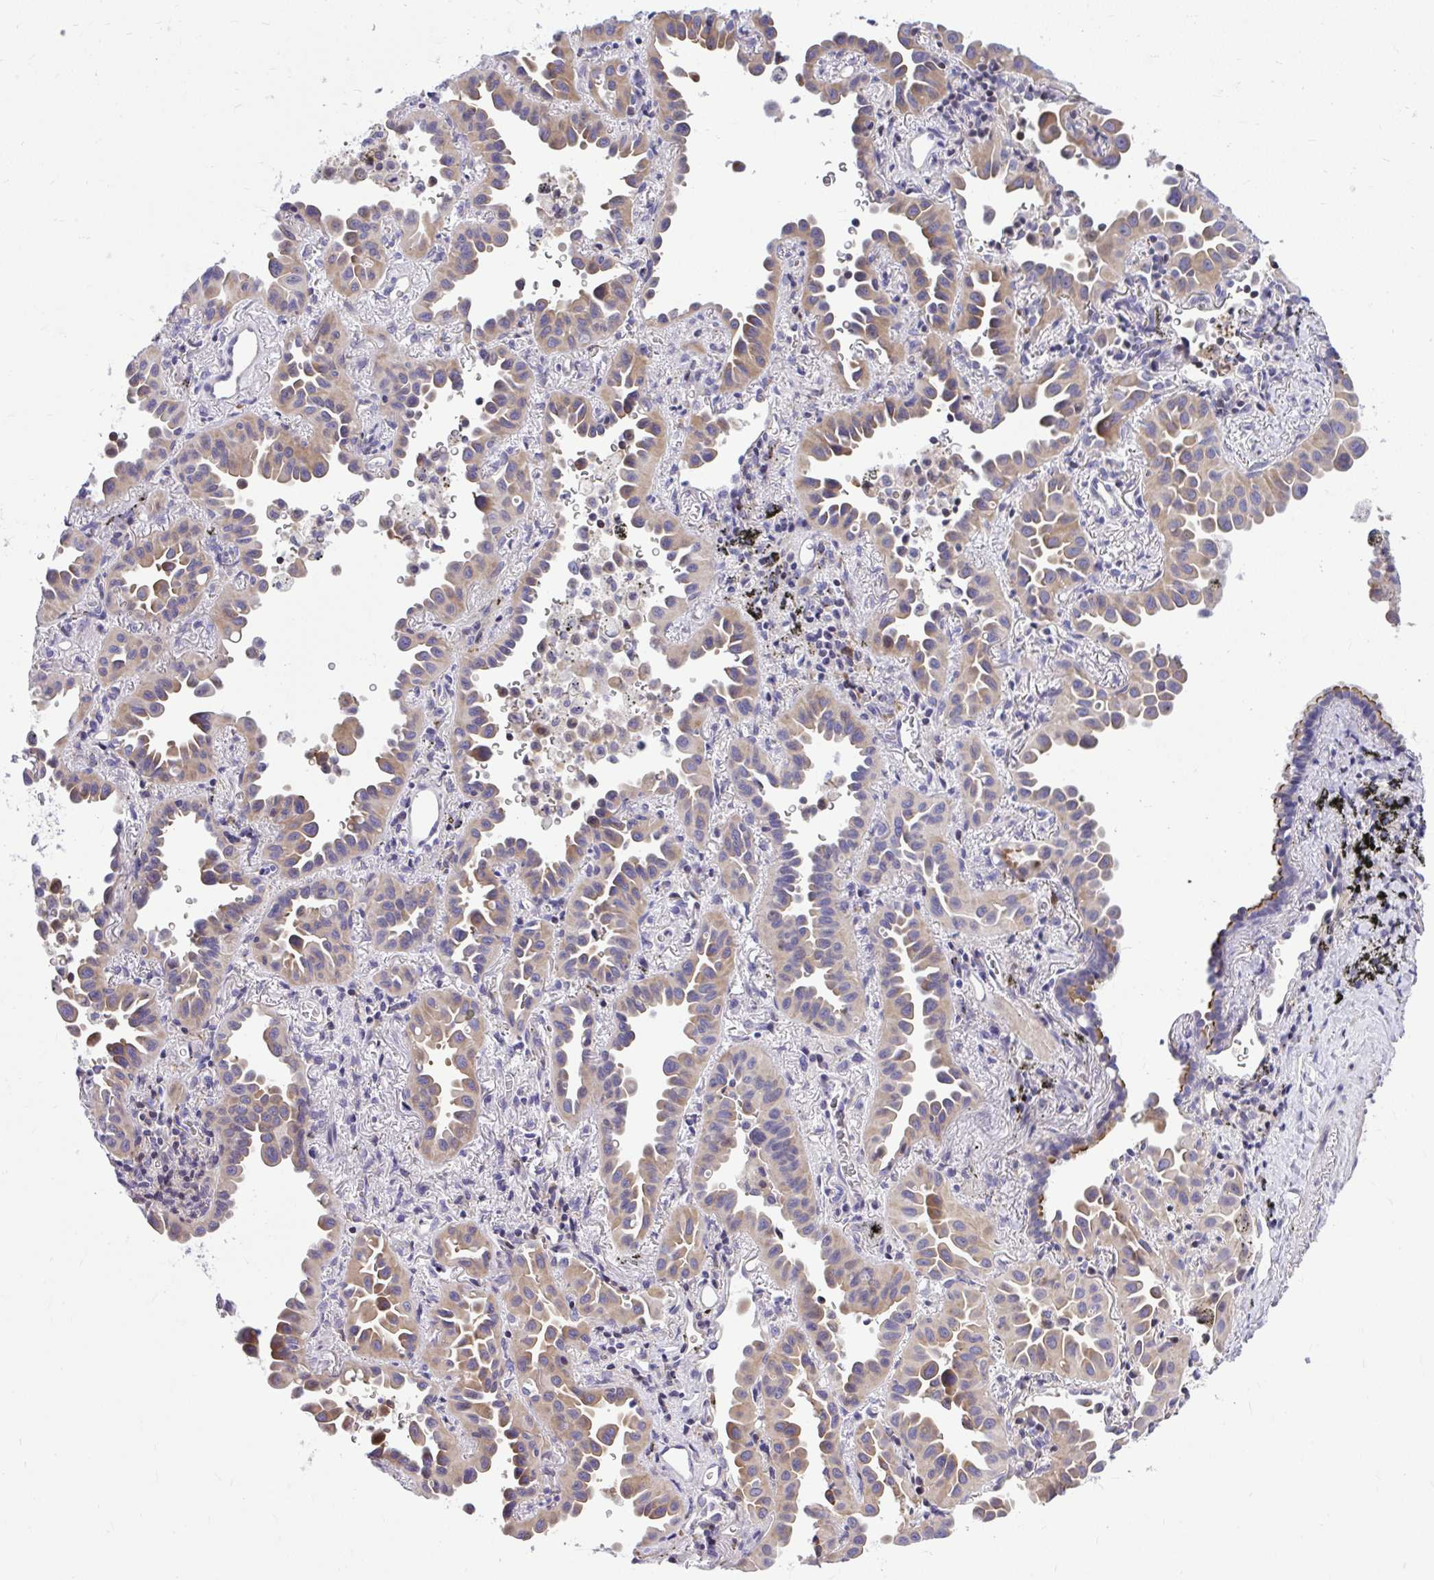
{"staining": {"intensity": "weak", "quantity": ">75%", "location": "cytoplasmic/membranous"}, "tissue": "lung cancer", "cell_type": "Tumor cells", "image_type": "cancer", "snomed": [{"axis": "morphology", "description": "Adenocarcinoma, NOS"}, {"axis": "topography", "description": "Lung"}], "caption": "IHC of human lung adenocarcinoma demonstrates low levels of weak cytoplasmic/membranous positivity in approximately >75% of tumor cells.", "gene": "GRK4", "patient": {"sex": "male", "age": 68}}